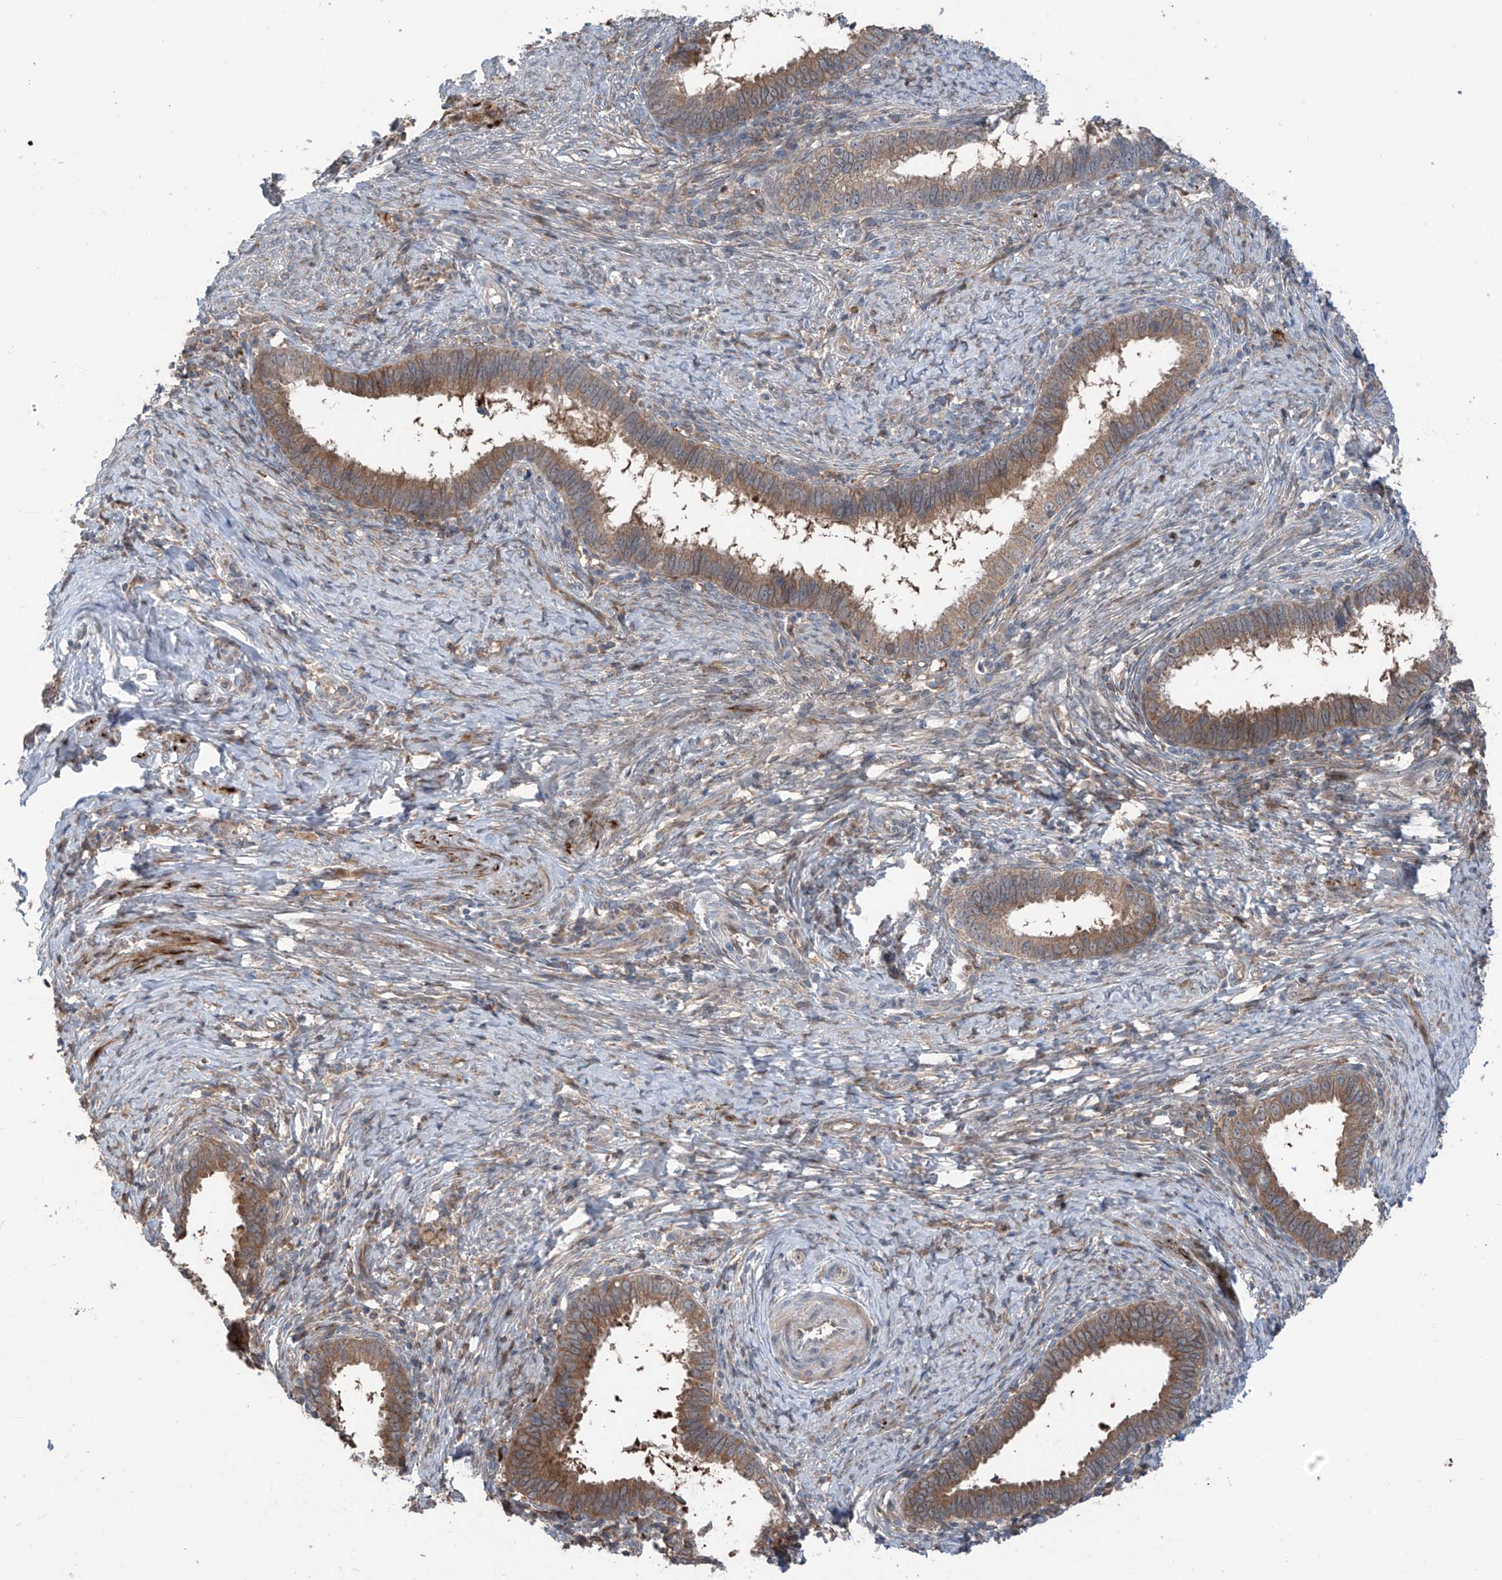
{"staining": {"intensity": "moderate", "quantity": ">75%", "location": "cytoplasmic/membranous"}, "tissue": "cervical cancer", "cell_type": "Tumor cells", "image_type": "cancer", "snomed": [{"axis": "morphology", "description": "Adenocarcinoma, NOS"}, {"axis": "topography", "description": "Cervix"}], "caption": "This is an image of IHC staining of cervical cancer, which shows moderate expression in the cytoplasmic/membranous of tumor cells.", "gene": "SAMD3", "patient": {"sex": "female", "age": 36}}